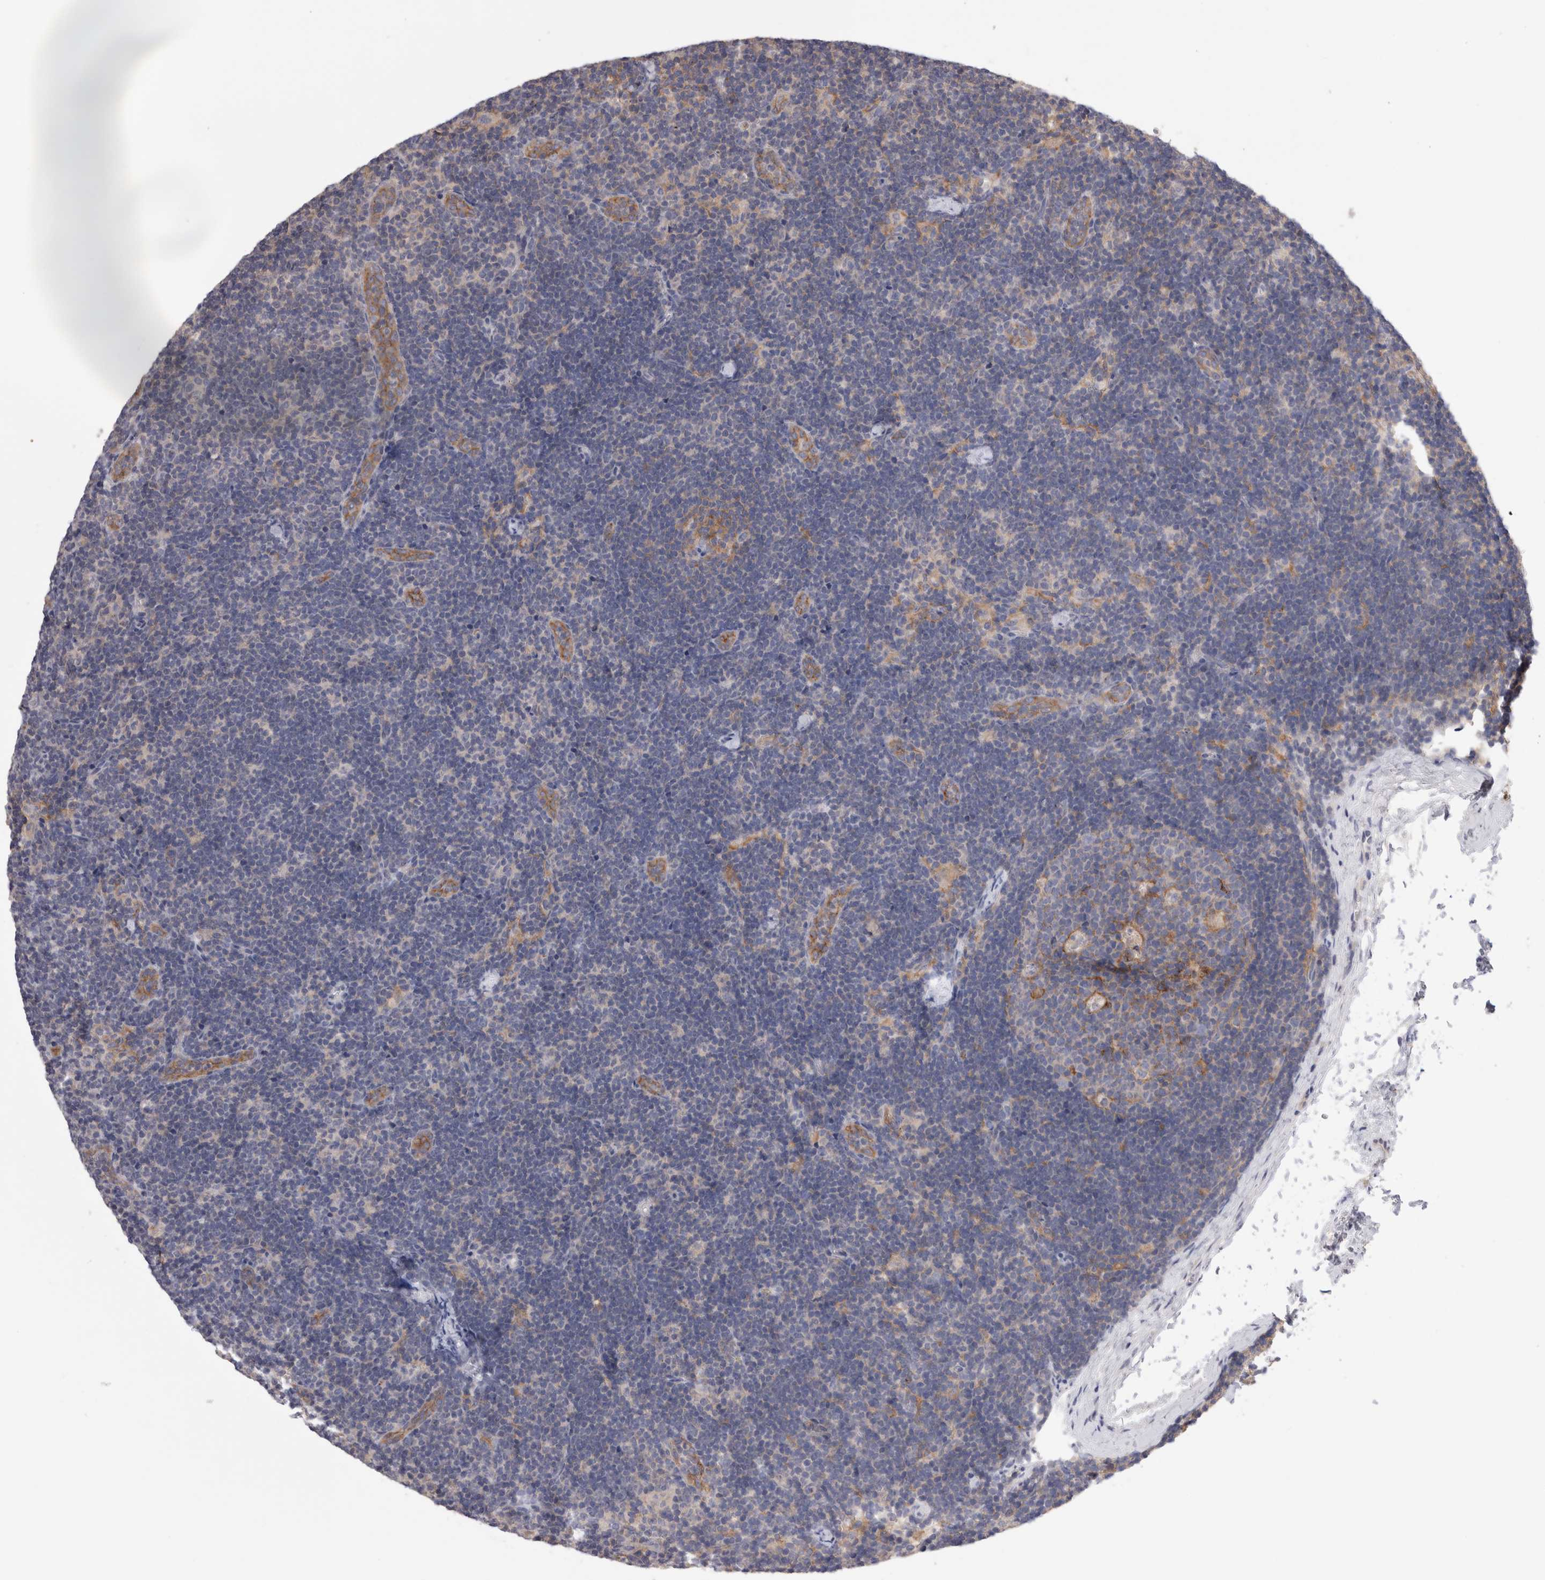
{"staining": {"intensity": "negative", "quantity": "none", "location": "none"}, "tissue": "lymph node", "cell_type": "Germinal center cells", "image_type": "normal", "snomed": [{"axis": "morphology", "description": "Normal tissue, NOS"}, {"axis": "topography", "description": "Lymph node"}], "caption": "Lymph node stained for a protein using IHC shows no staining germinal center cells.", "gene": "OTOR", "patient": {"sex": "female", "age": 22}}